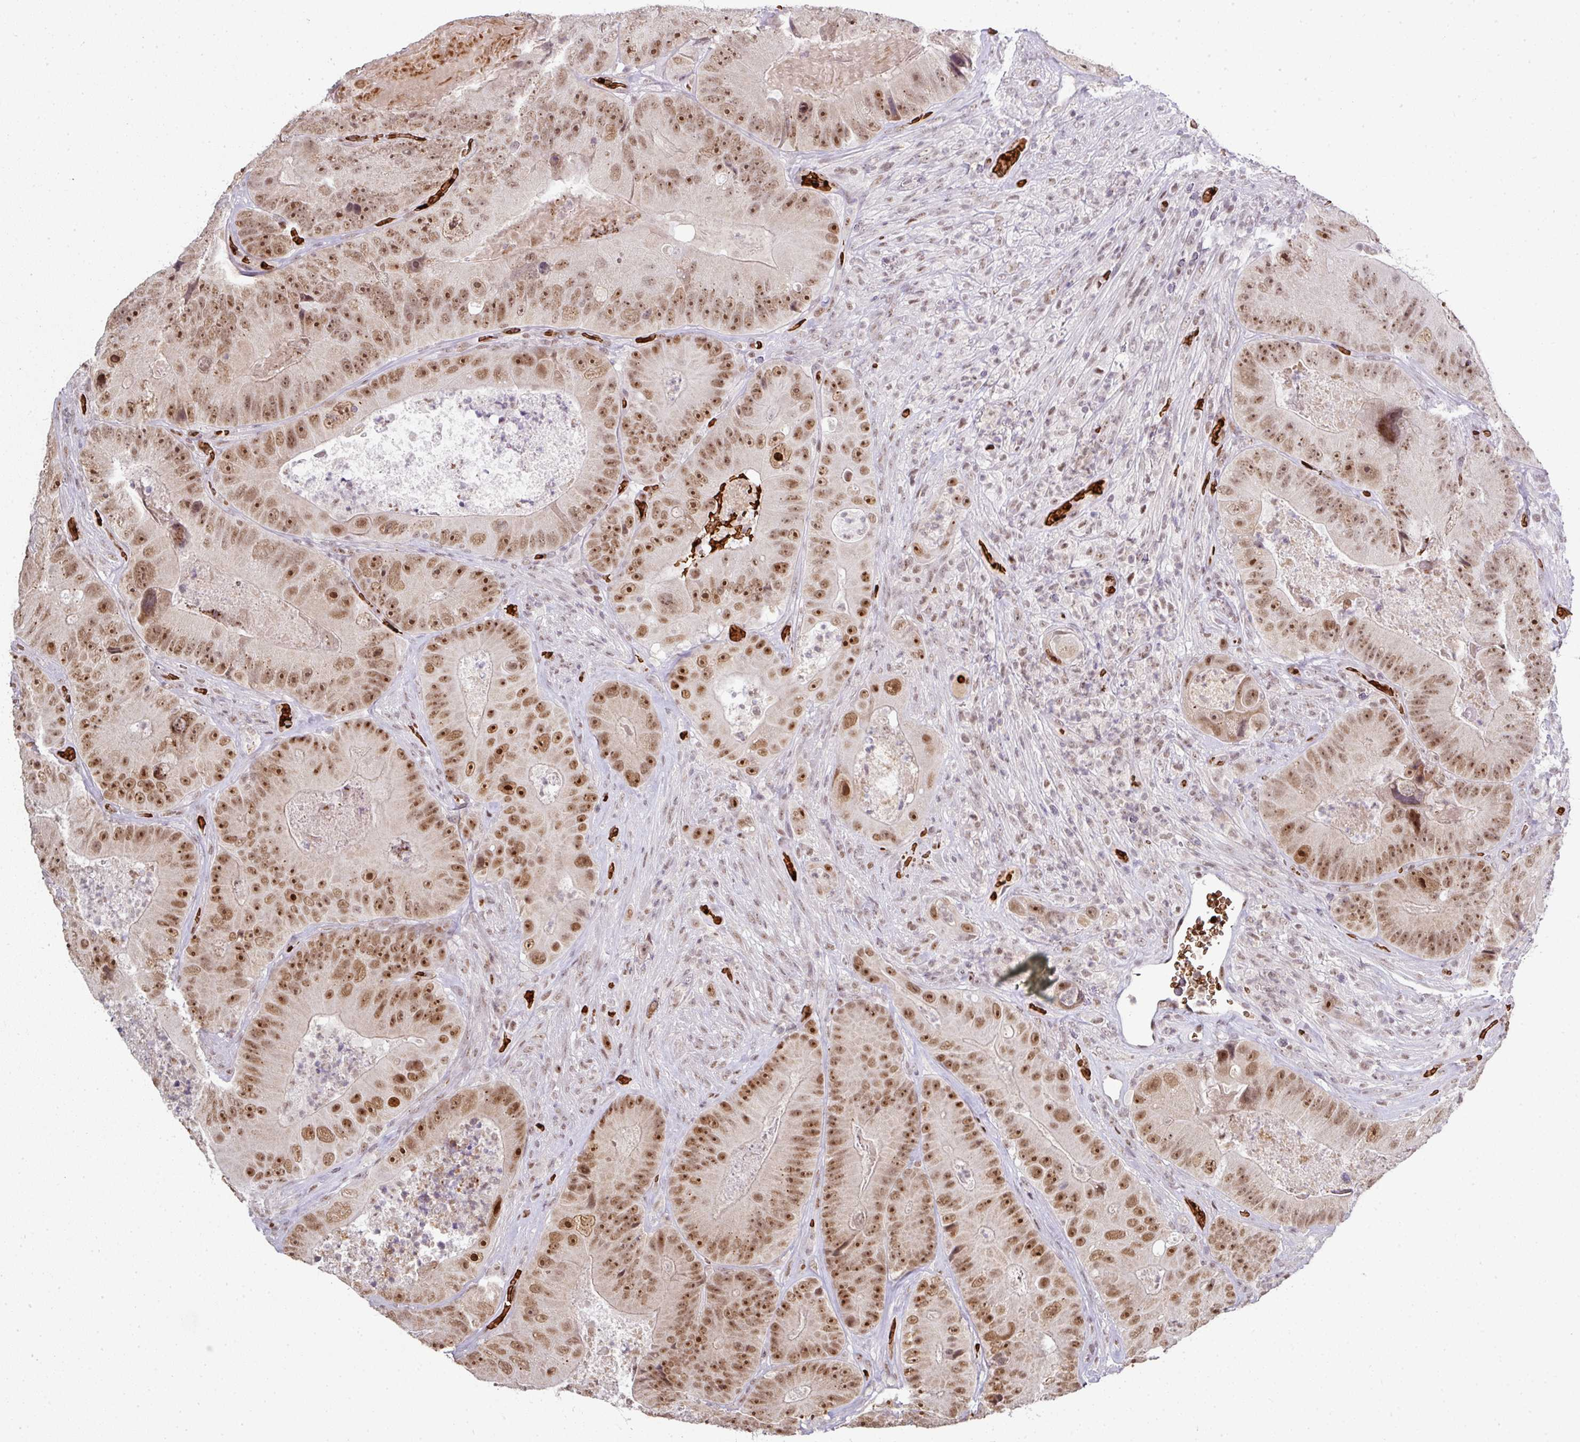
{"staining": {"intensity": "moderate", "quantity": ">75%", "location": "nuclear"}, "tissue": "colorectal cancer", "cell_type": "Tumor cells", "image_type": "cancer", "snomed": [{"axis": "morphology", "description": "Adenocarcinoma, NOS"}, {"axis": "topography", "description": "Colon"}], "caption": "Colorectal cancer stained for a protein displays moderate nuclear positivity in tumor cells.", "gene": "NEIL1", "patient": {"sex": "female", "age": 86}}